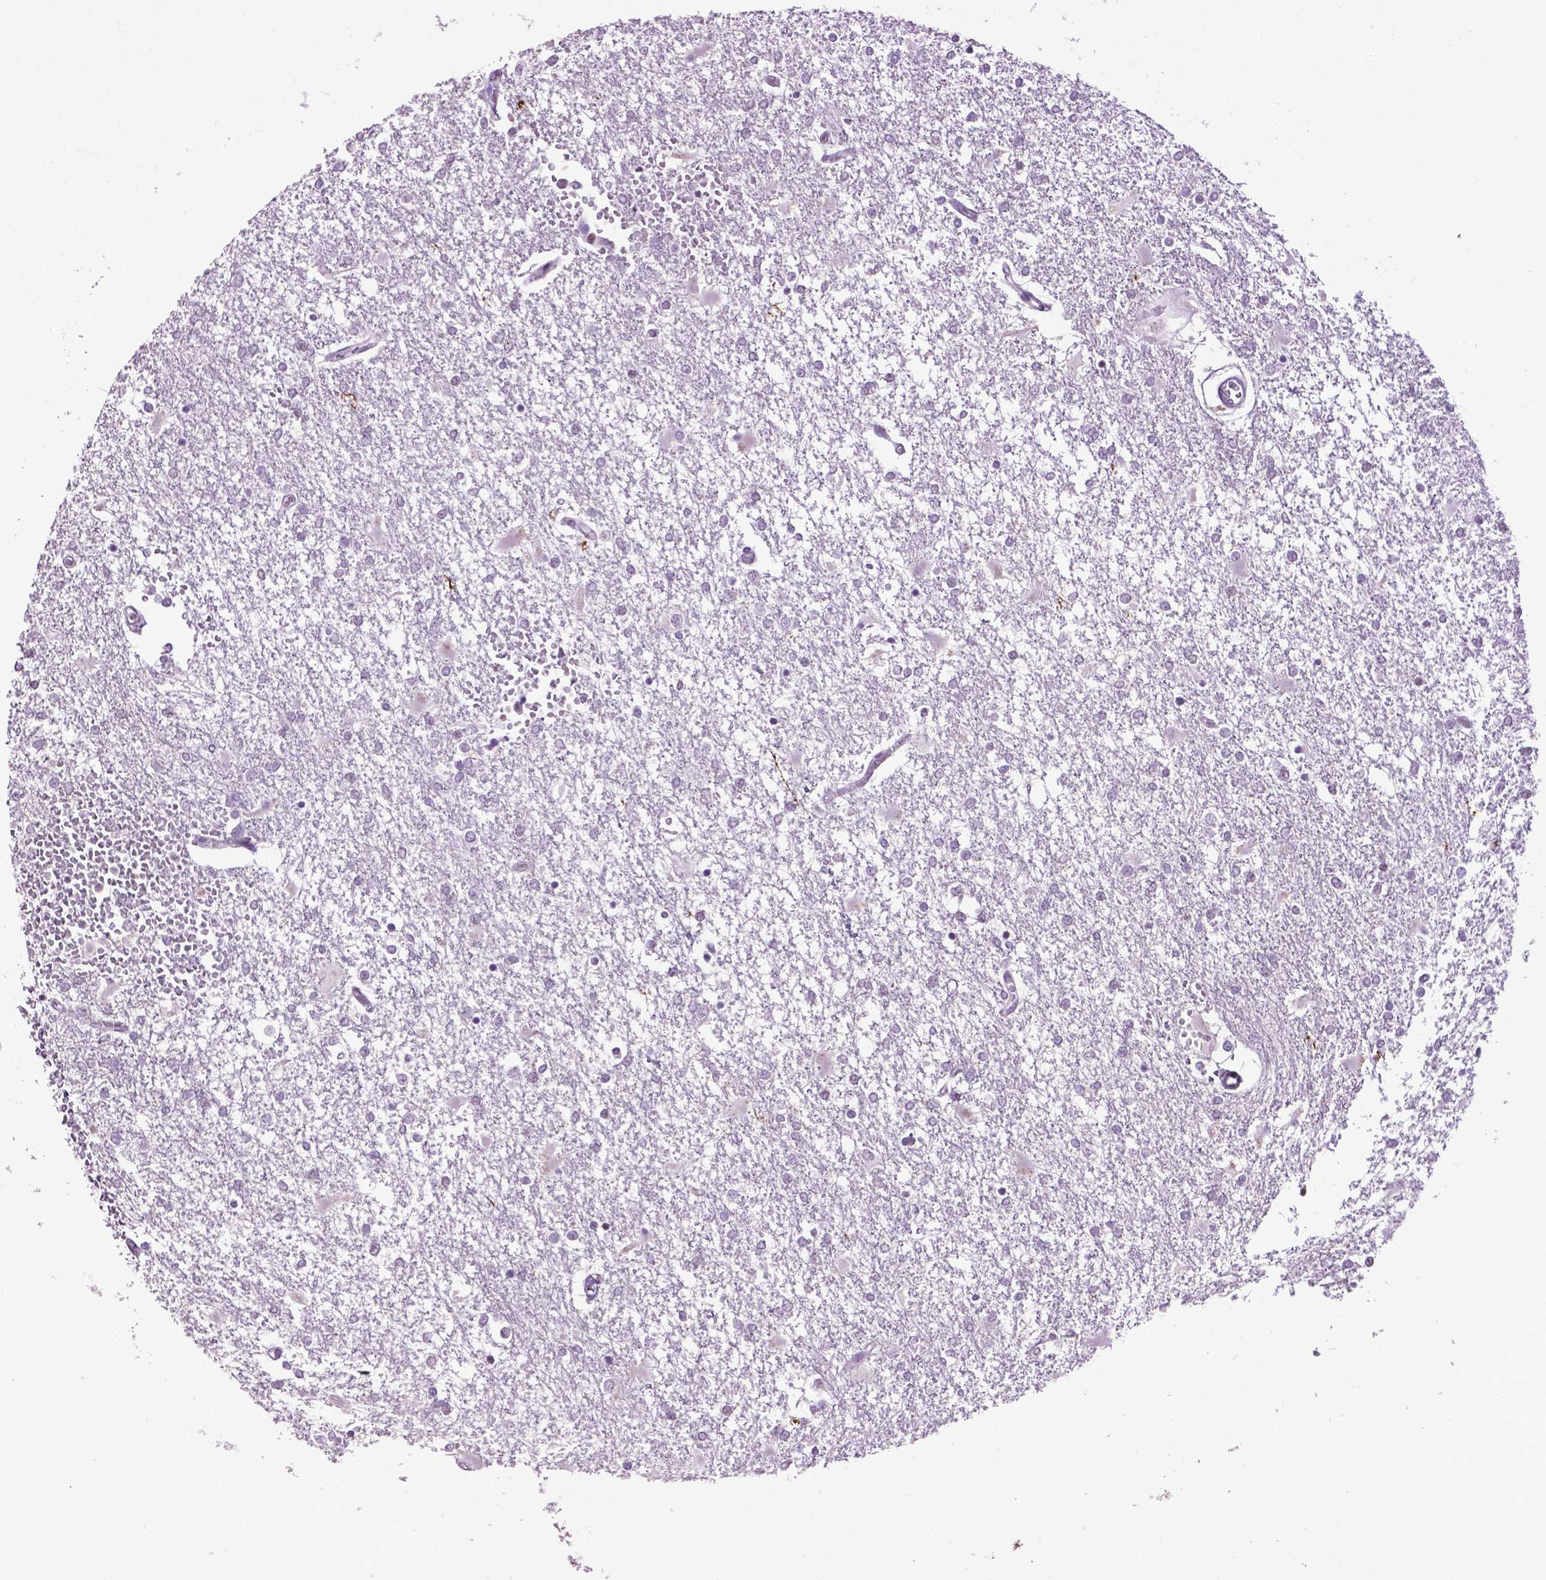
{"staining": {"intensity": "negative", "quantity": "none", "location": "none"}, "tissue": "glioma", "cell_type": "Tumor cells", "image_type": "cancer", "snomed": [{"axis": "morphology", "description": "Glioma, malignant, High grade"}, {"axis": "topography", "description": "Cerebral cortex"}], "caption": "This is an IHC histopathology image of glioma. There is no expression in tumor cells.", "gene": "TH", "patient": {"sex": "male", "age": 79}}